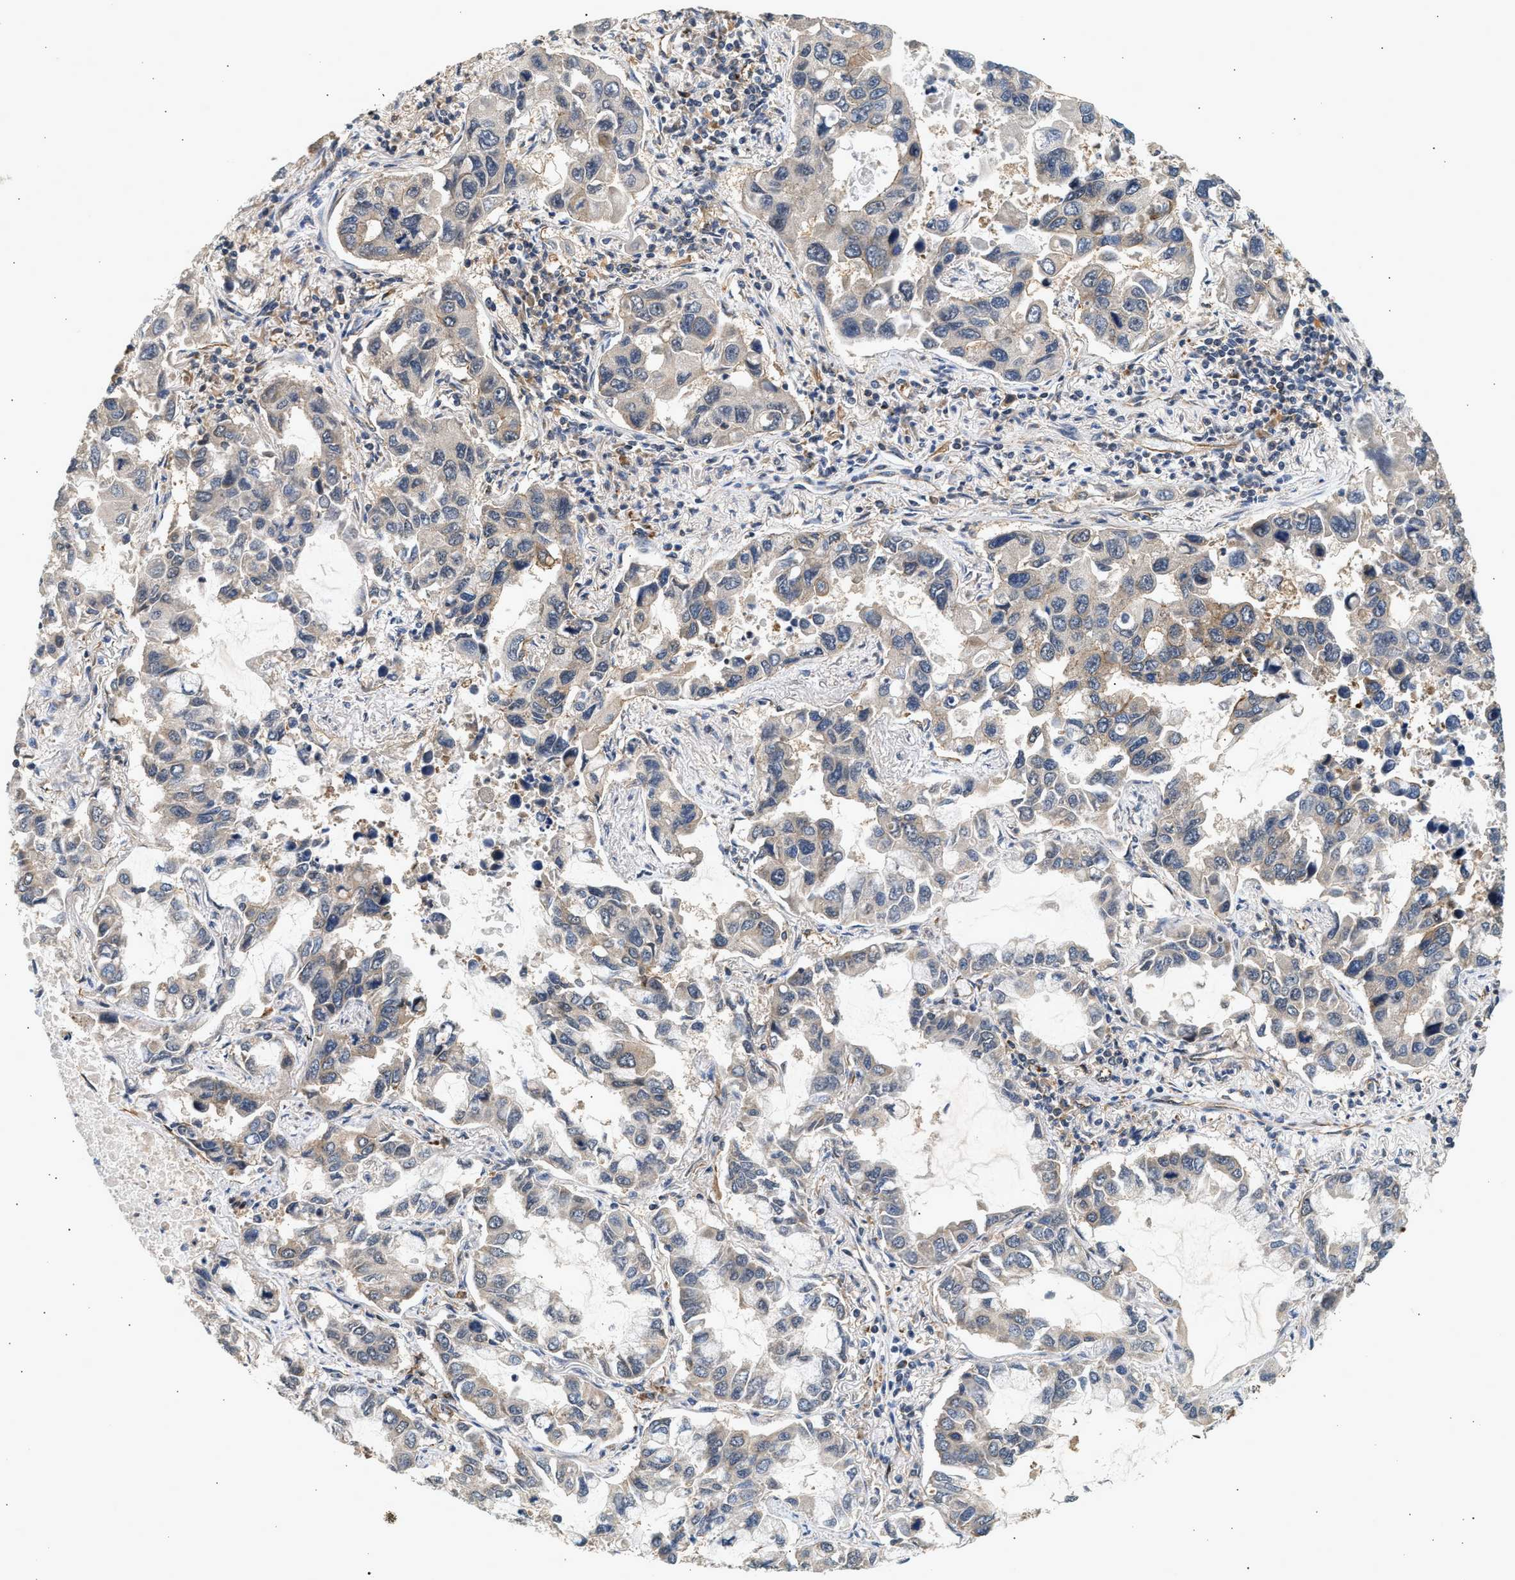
{"staining": {"intensity": "weak", "quantity": "<25%", "location": "cytoplasmic/membranous"}, "tissue": "lung cancer", "cell_type": "Tumor cells", "image_type": "cancer", "snomed": [{"axis": "morphology", "description": "Adenocarcinoma, NOS"}, {"axis": "topography", "description": "Lung"}], "caption": "Human adenocarcinoma (lung) stained for a protein using immunohistochemistry (IHC) exhibits no expression in tumor cells.", "gene": "DUSP14", "patient": {"sex": "male", "age": 64}}